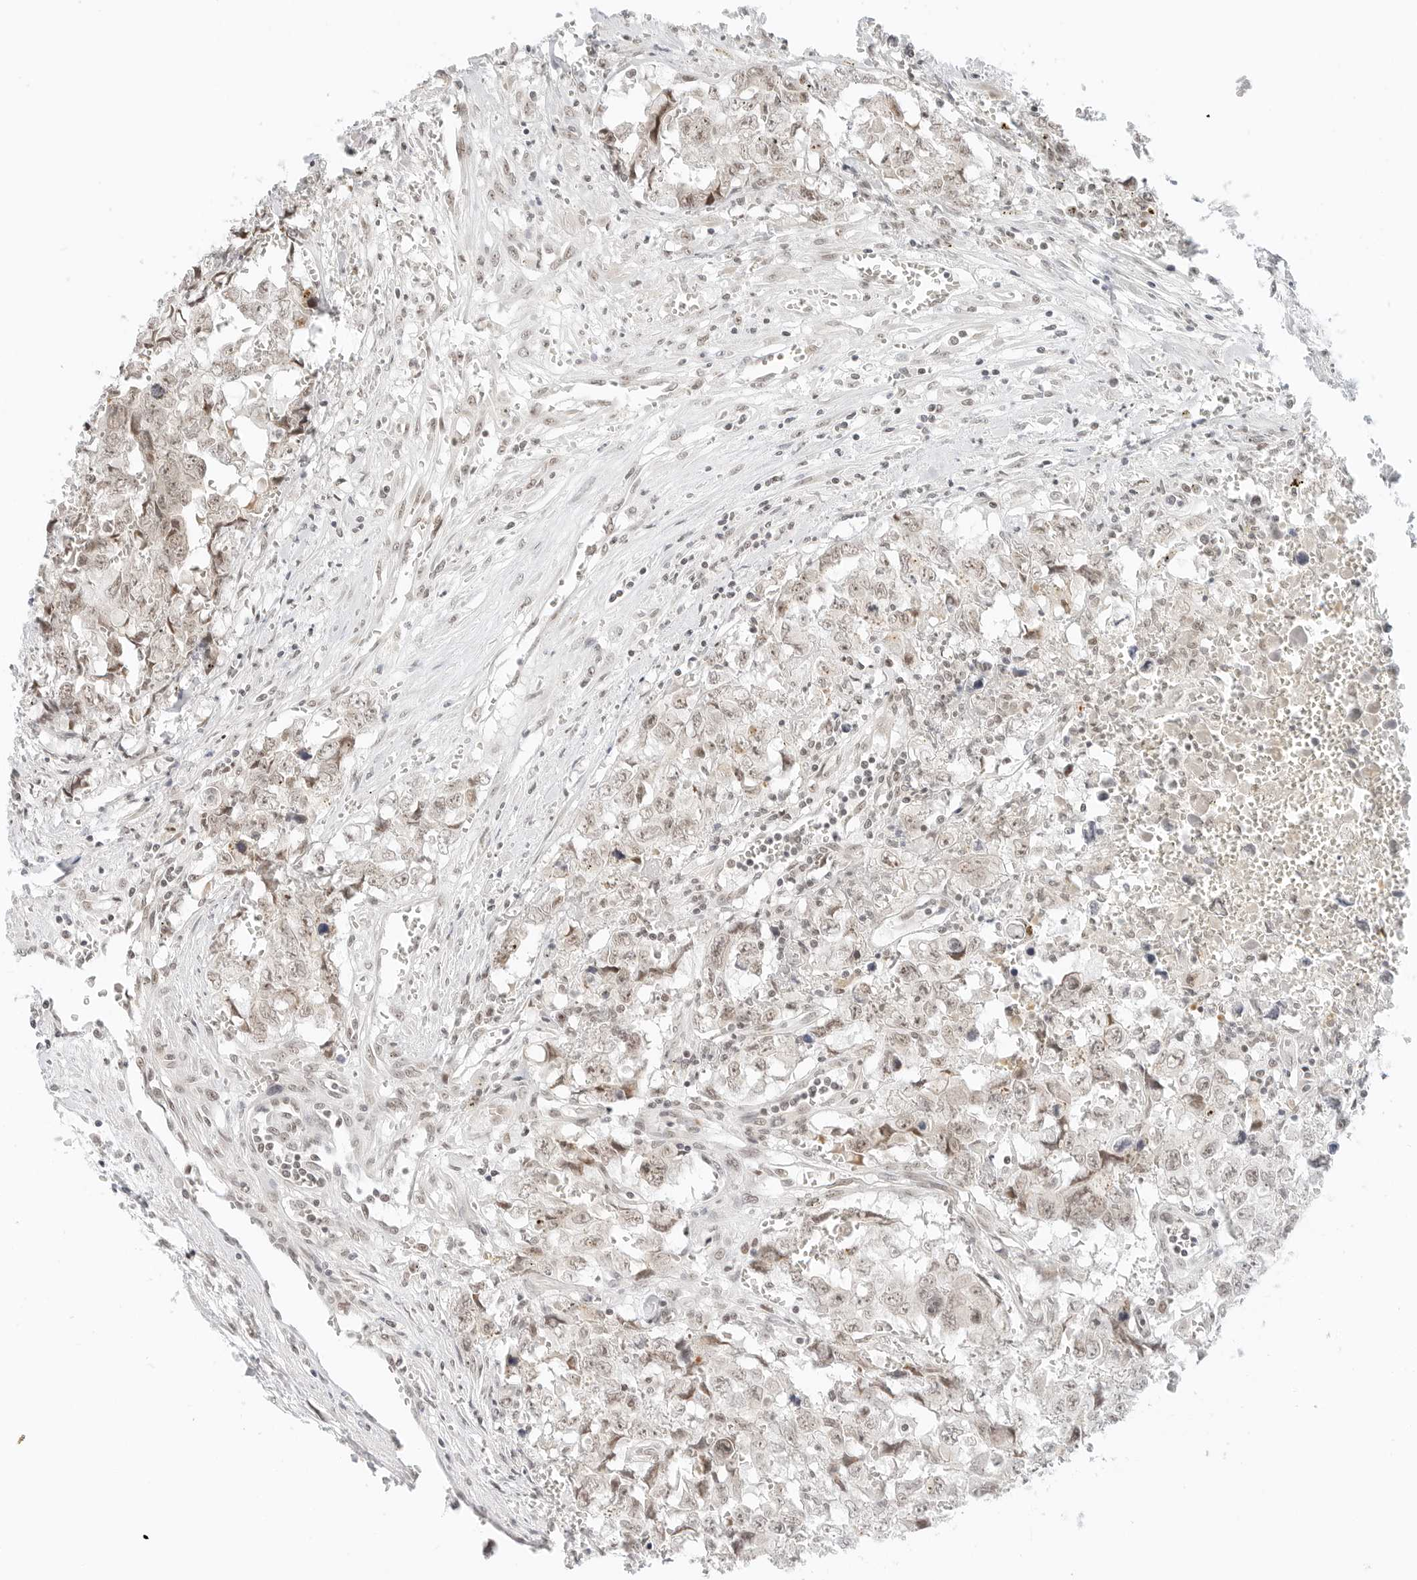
{"staining": {"intensity": "weak", "quantity": "25%-75%", "location": "nuclear"}, "tissue": "testis cancer", "cell_type": "Tumor cells", "image_type": "cancer", "snomed": [{"axis": "morphology", "description": "Carcinoma, Embryonal, NOS"}, {"axis": "topography", "description": "Testis"}], "caption": "High-power microscopy captured an IHC histopathology image of testis cancer (embryonal carcinoma), revealing weak nuclear positivity in about 25%-75% of tumor cells.", "gene": "NEO1", "patient": {"sex": "male", "age": 31}}